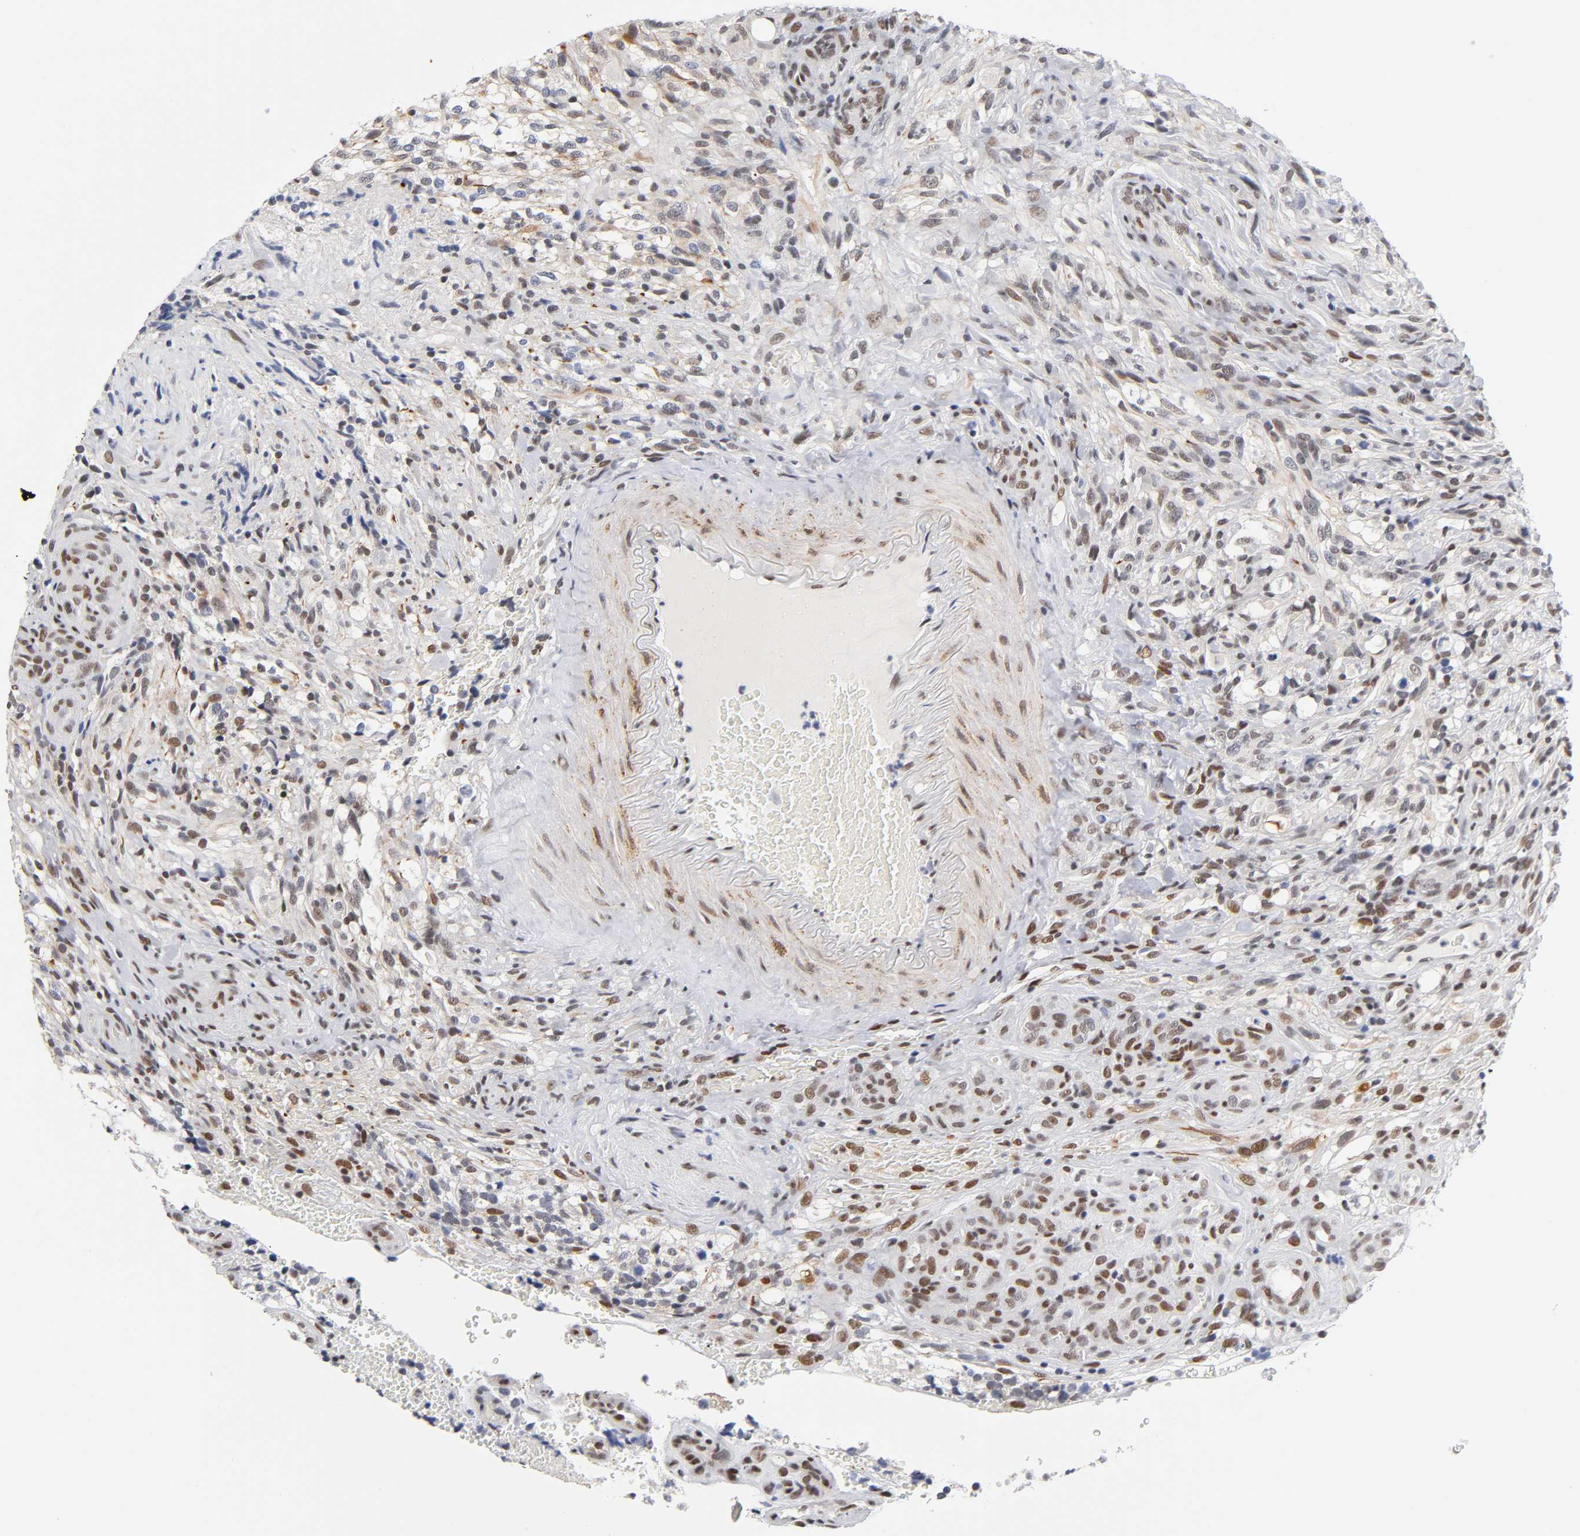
{"staining": {"intensity": "moderate", "quantity": ">75%", "location": "nuclear"}, "tissue": "glioma", "cell_type": "Tumor cells", "image_type": "cancer", "snomed": [{"axis": "morphology", "description": "Normal tissue, NOS"}, {"axis": "morphology", "description": "Glioma, malignant, High grade"}, {"axis": "topography", "description": "Cerebral cortex"}], "caption": "Approximately >75% of tumor cells in glioma exhibit moderate nuclear protein staining as visualized by brown immunohistochemical staining.", "gene": "NR3C1", "patient": {"sex": "male", "age": 75}}